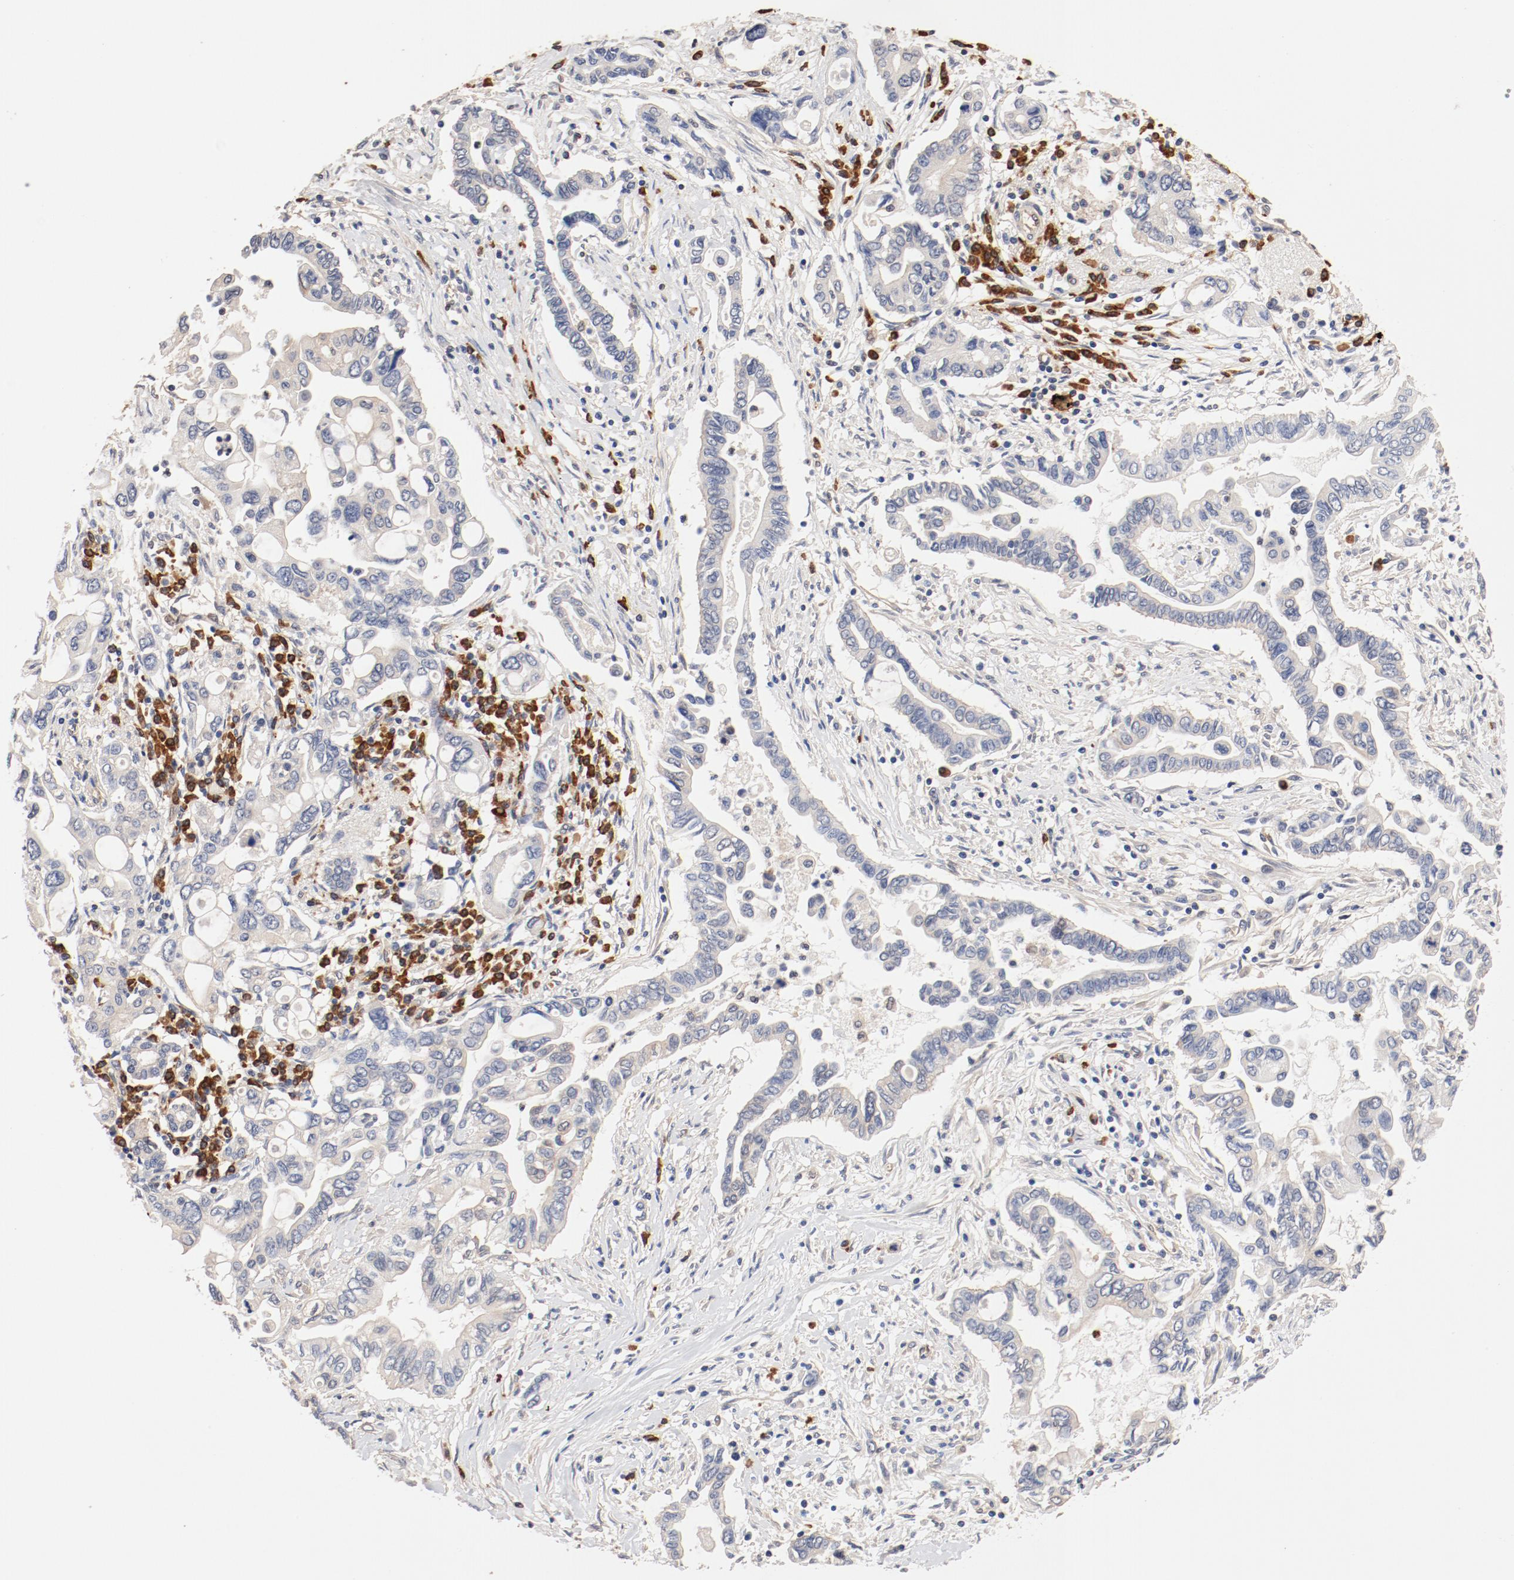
{"staining": {"intensity": "weak", "quantity": "25%-75%", "location": "cytoplasmic/membranous"}, "tissue": "pancreatic cancer", "cell_type": "Tumor cells", "image_type": "cancer", "snomed": [{"axis": "morphology", "description": "Adenocarcinoma, NOS"}, {"axis": "topography", "description": "Pancreas"}], "caption": "Weak cytoplasmic/membranous positivity is present in about 25%-75% of tumor cells in pancreatic adenocarcinoma.", "gene": "UBE2J1", "patient": {"sex": "female", "age": 57}}